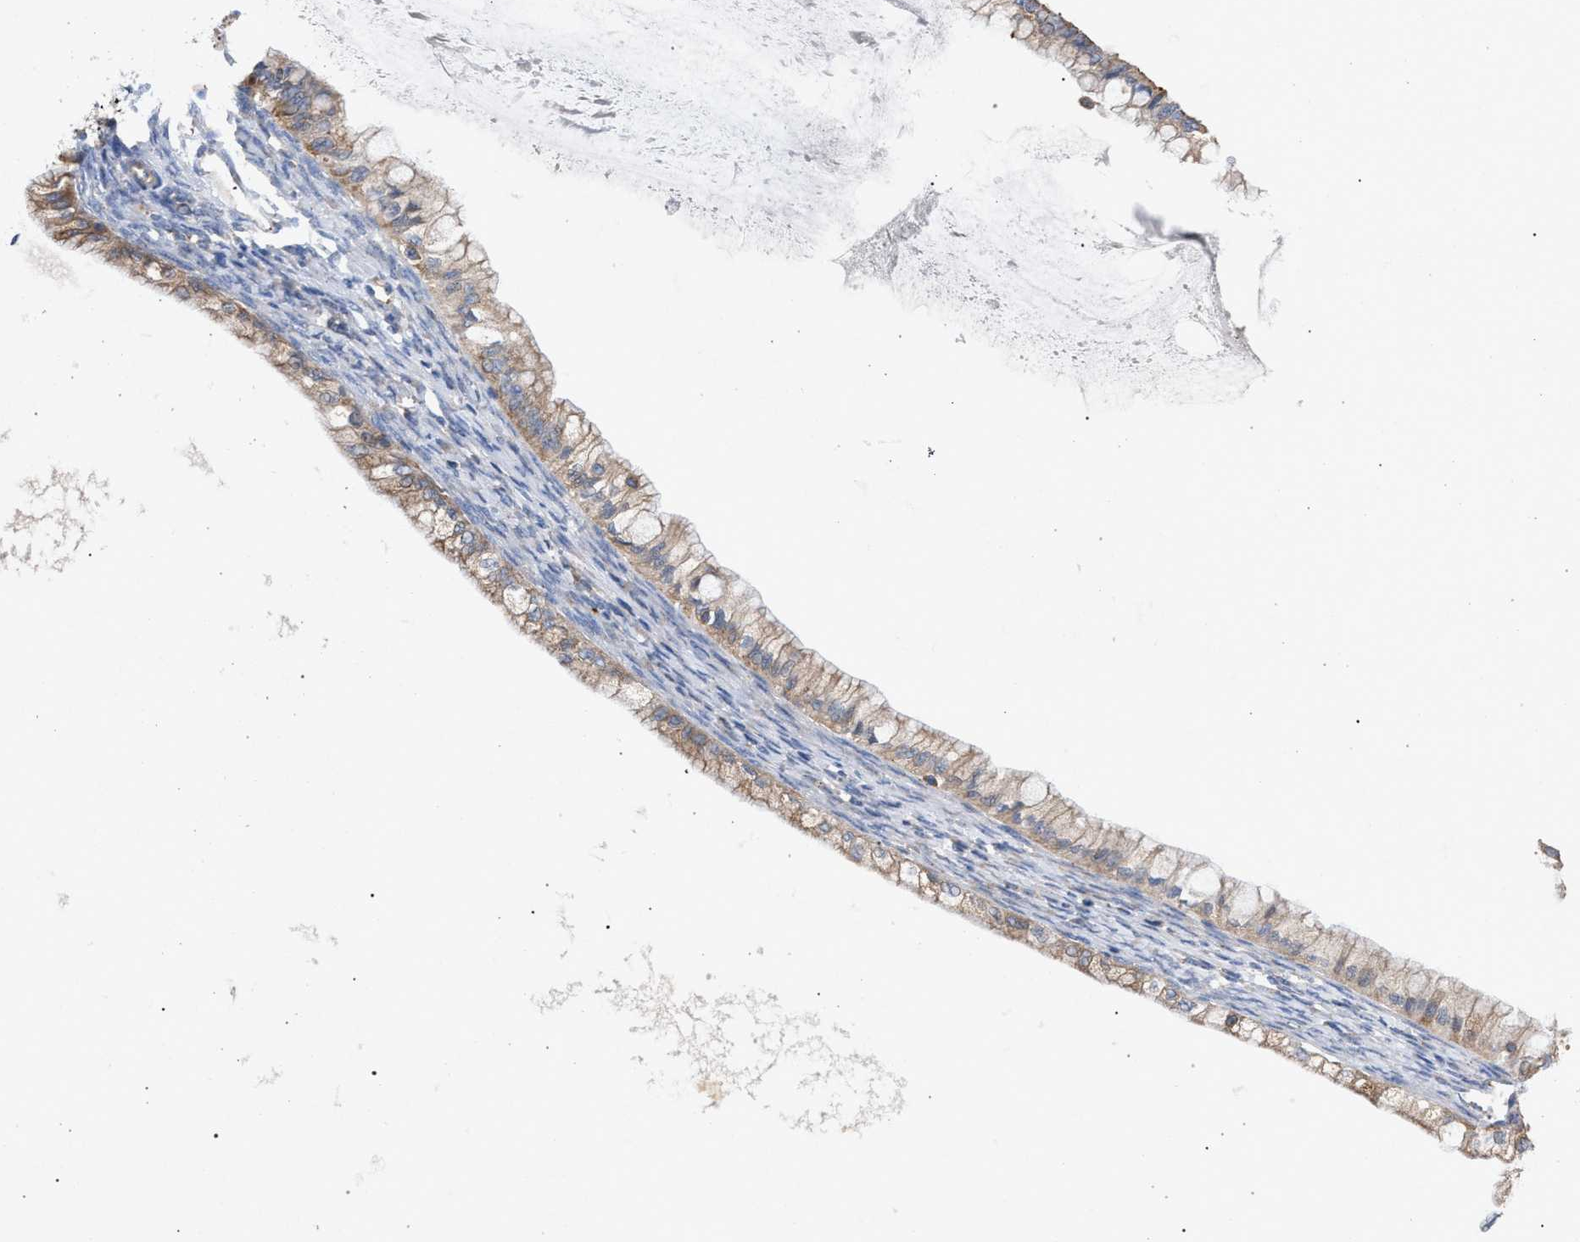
{"staining": {"intensity": "weak", "quantity": ">75%", "location": "cytoplasmic/membranous"}, "tissue": "ovarian cancer", "cell_type": "Tumor cells", "image_type": "cancer", "snomed": [{"axis": "morphology", "description": "Cystadenocarcinoma, mucinous, NOS"}, {"axis": "topography", "description": "Ovary"}], "caption": "Approximately >75% of tumor cells in ovarian mucinous cystadenocarcinoma display weak cytoplasmic/membranous protein expression as visualized by brown immunohistochemical staining.", "gene": "VPS13A", "patient": {"sex": "female", "age": 57}}